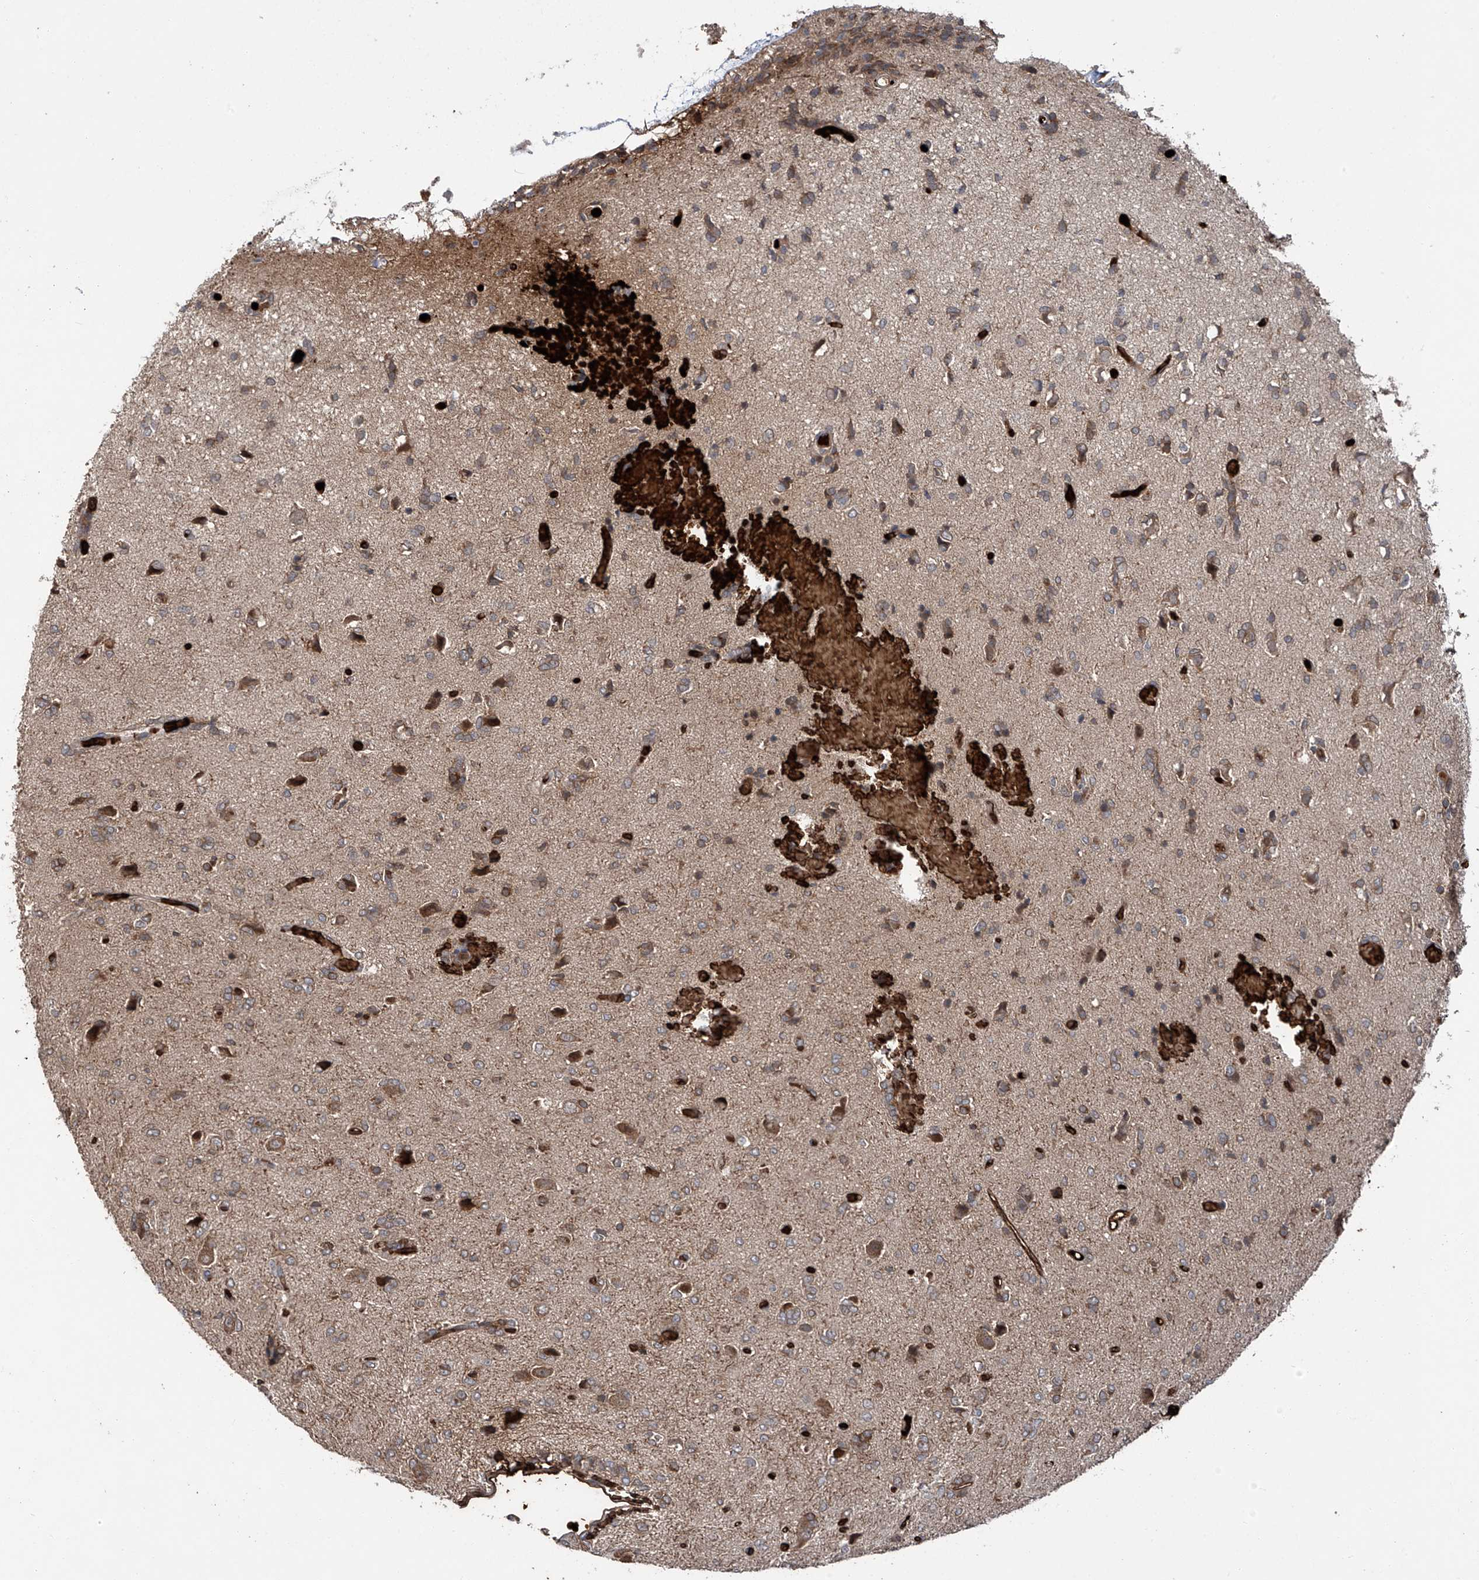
{"staining": {"intensity": "weak", "quantity": "<25%", "location": "cytoplasmic/membranous"}, "tissue": "glioma", "cell_type": "Tumor cells", "image_type": "cancer", "snomed": [{"axis": "morphology", "description": "Glioma, malignant, High grade"}, {"axis": "topography", "description": "Brain"}], "caption": "Immunohistochemistry (IHC) micrograph of human glioma stained for a protein (brown), which demonstrates no staining in tumor cells.", "gene": "ZDHHC9", "patient": {"sex": "female", "age": 59}}